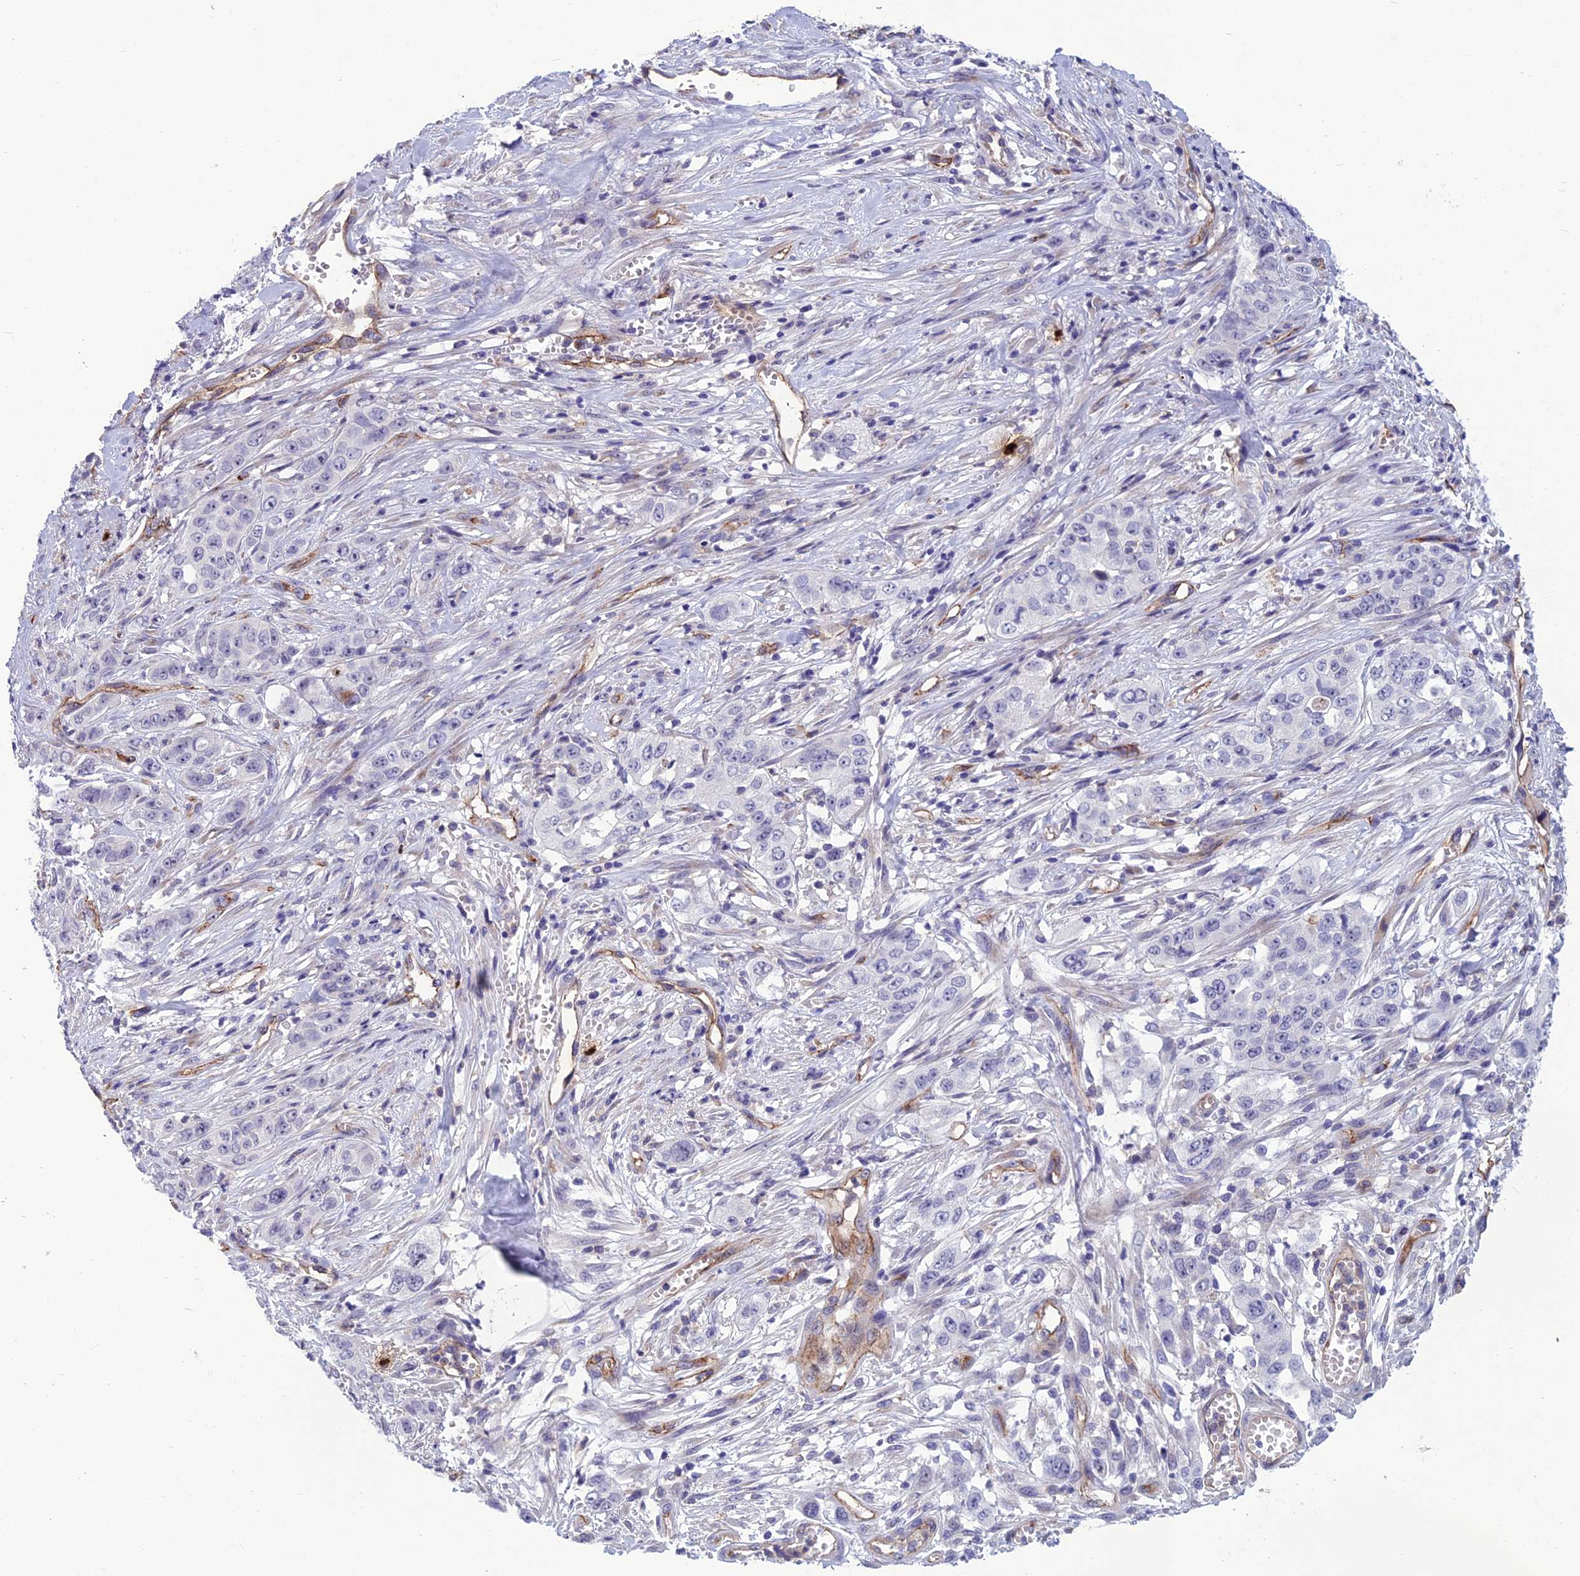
{"staining": {"intensity": "negative", "quantity": "none", "location": "none"}, "tissue": "stomach cancer", "cell_type": "Tumor cells", "image_type": "cancer", "snomed": [{"axis": "morphology", "description": "Adenocarcinoma, NOS"}, {"axis": "topography", "description": "Stomach, upper"}], "caption": "There is no significant positivity in tumor cells of stomach adenocarcinoma.", "gene": "BBS7", "patient": {"sex": "male", "age": 62}}